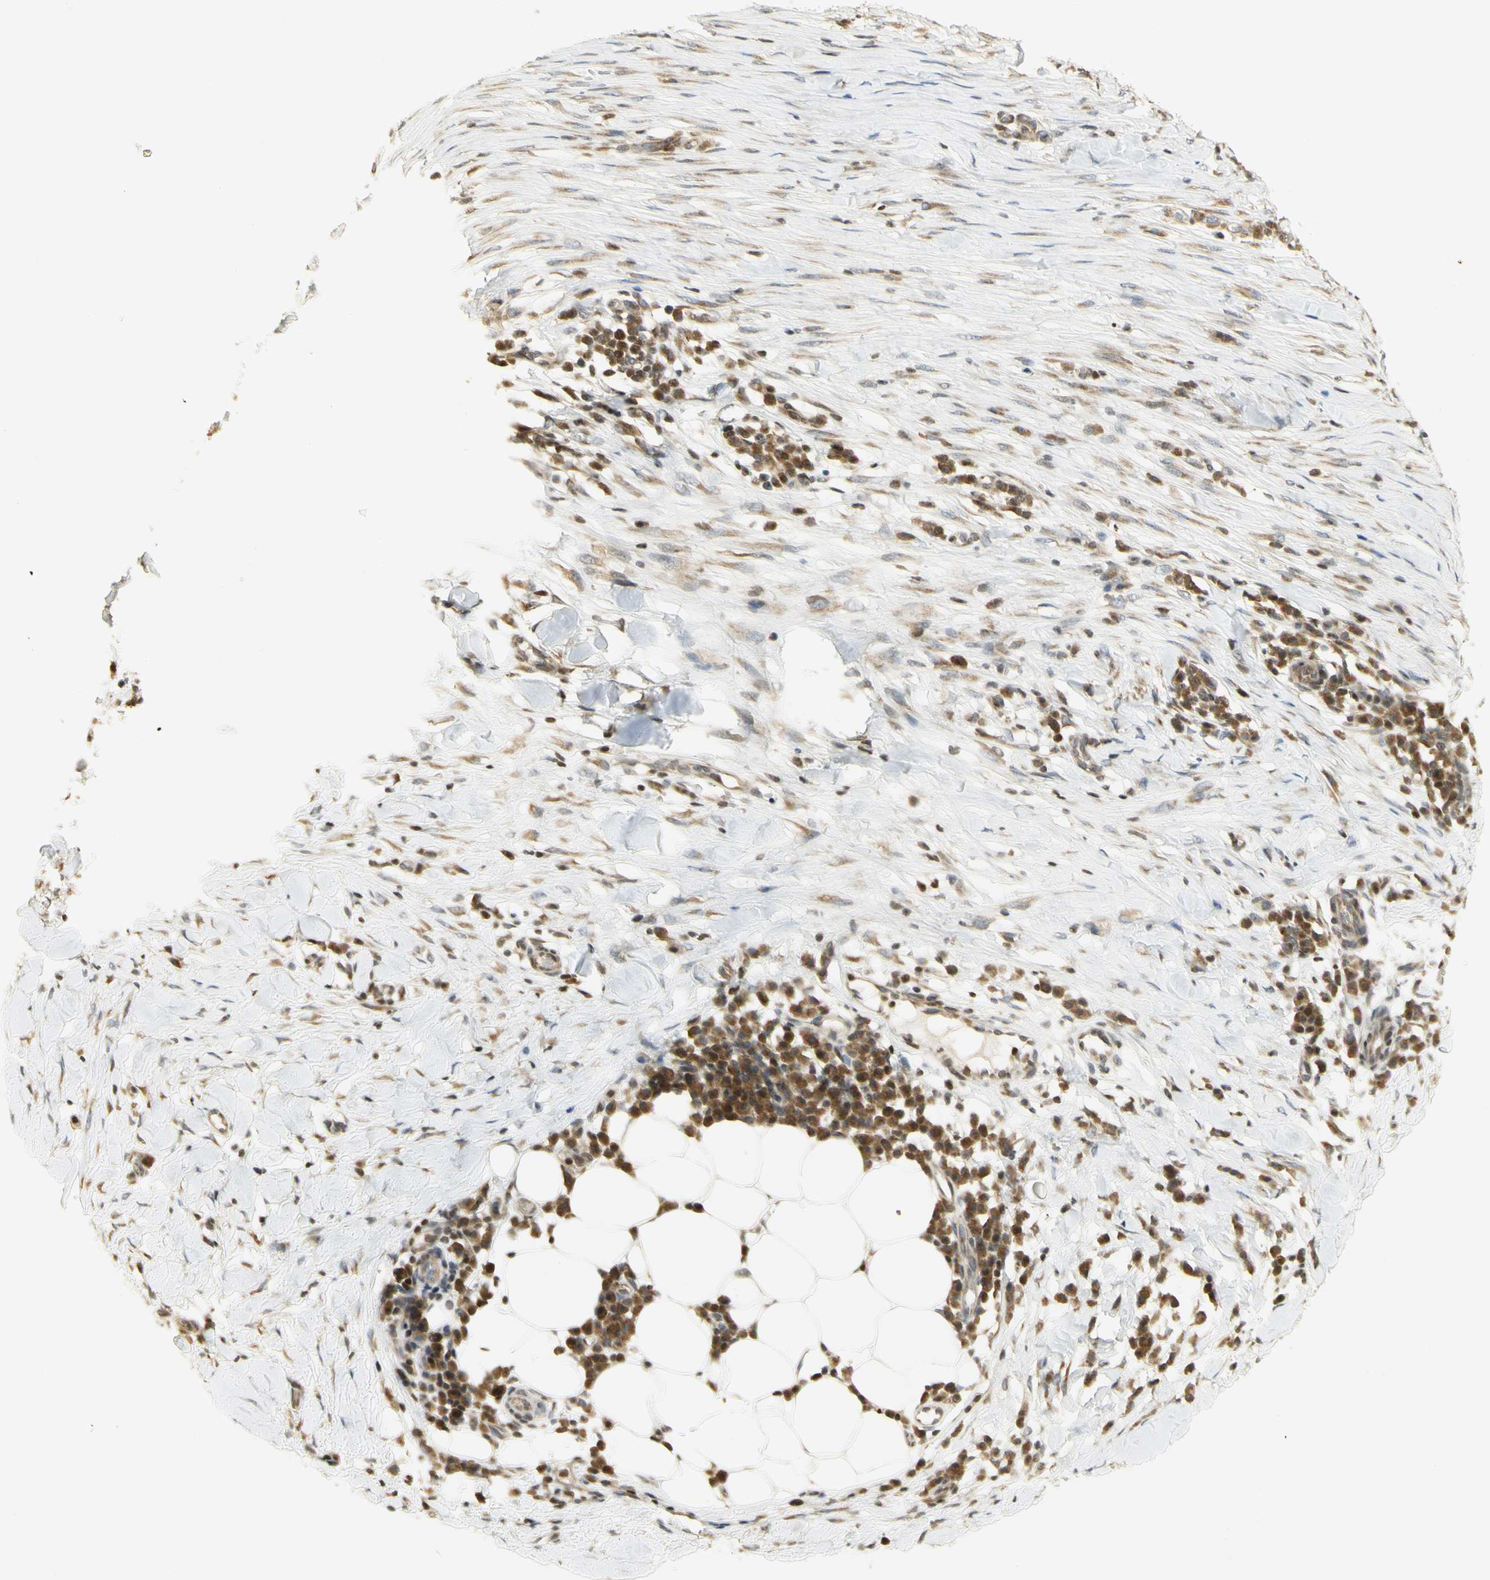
{"staining": {"intensity": "moderate", "quantity": "25%-75%", "location": "cytoplasmic/membranous,nuclear"}, "tissue": "skin cancer", "cell_type": "Tumor cells", "image_type": "cancer", "snomed": [{"axis": "morphology", "description": "Squamous cell carcinoma, NOS"}, {"axis": "topography", "description": "Skin"}], "caption": "This is an image of immunohistochemistry staining of skin squamous cell carcinoma, which shows moderate expression in the cytoplasmic/membranous and nuclear of tumor cells.", "gene": "KIF11", "patient": {"sex": "male", "age": 24}}